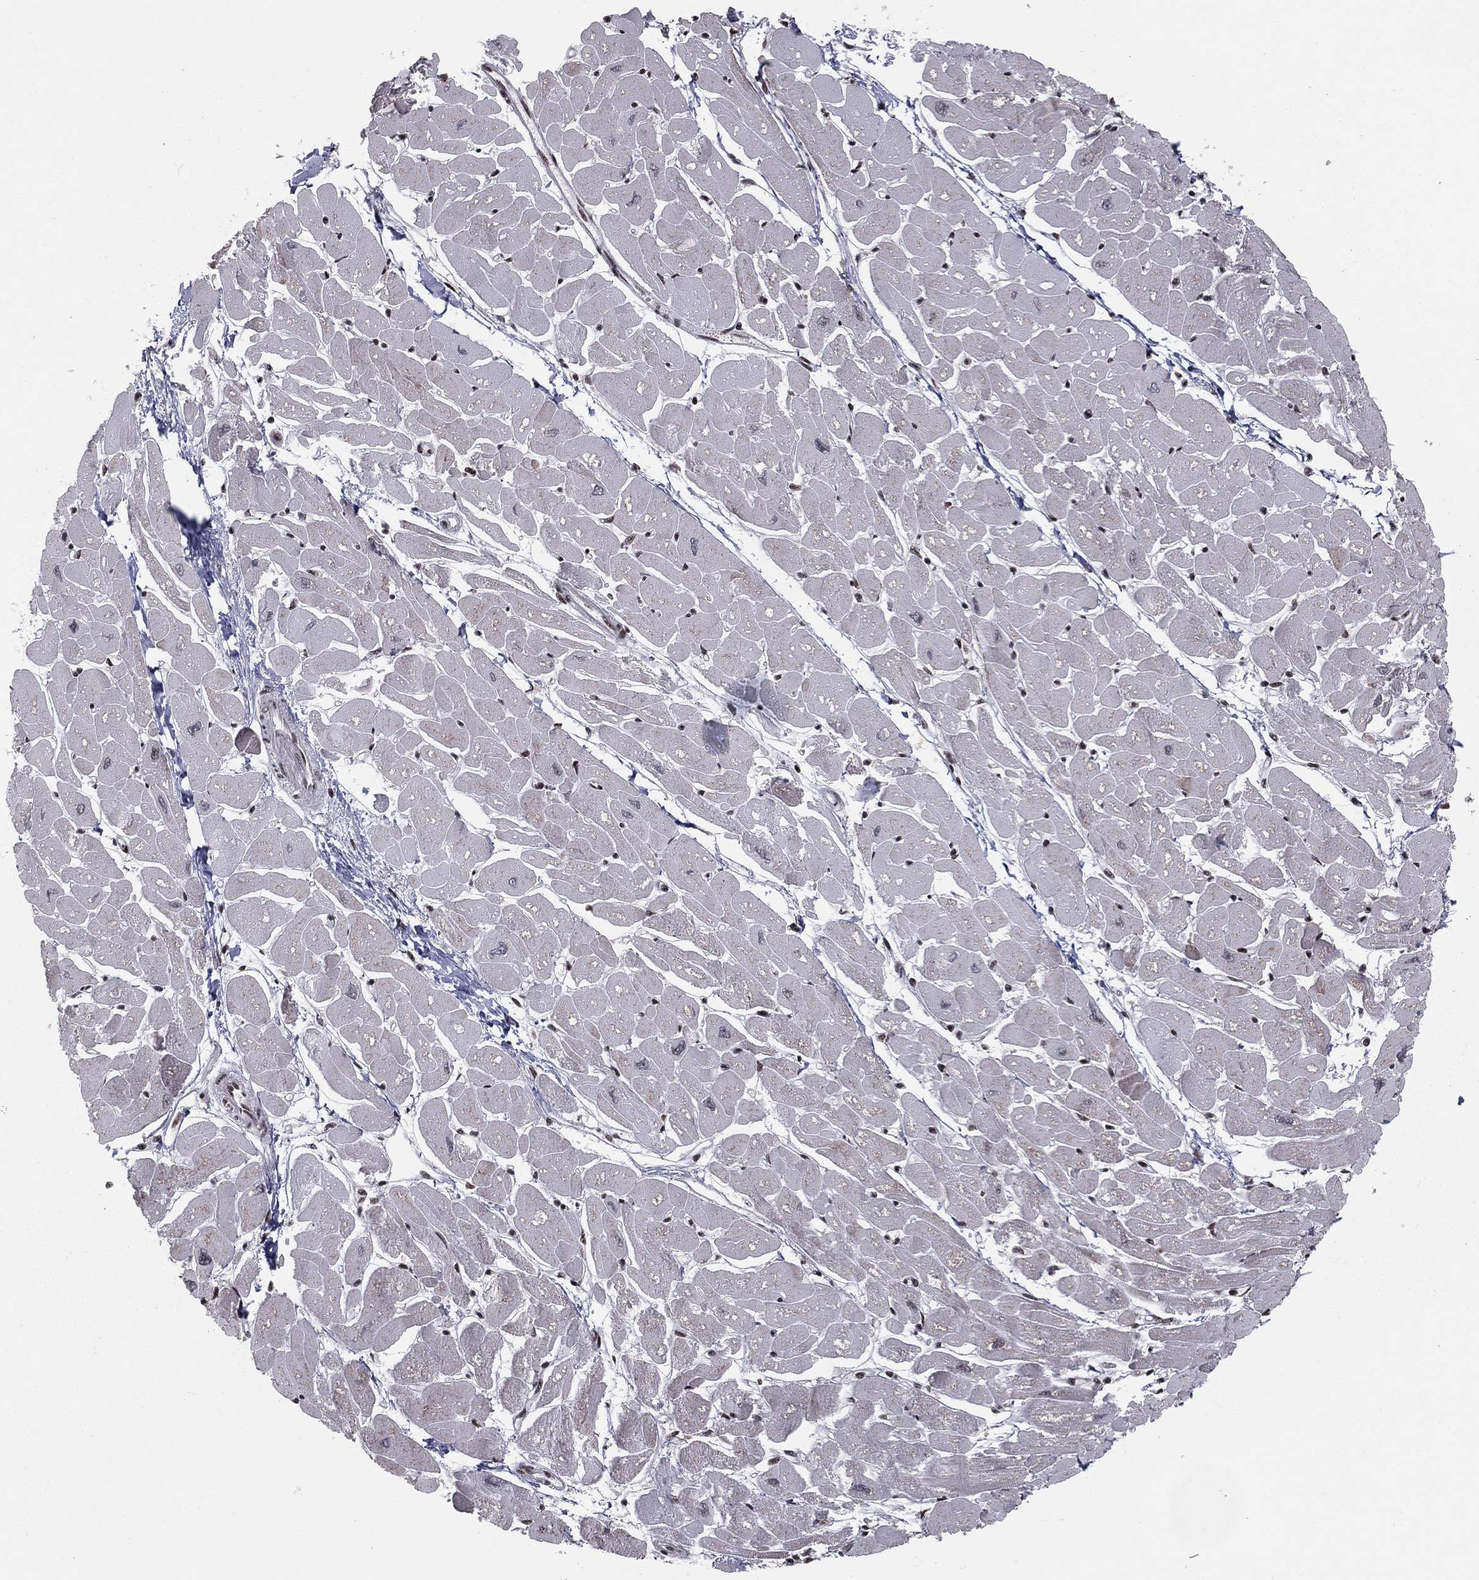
{"staining": {"intensity": "strong", "quantity": "<25%", "location": "cytoplasmic/membranous"}, "tissue": "heart muscle", "cell_type": "Cardiomyocytes", "image_type": "normal", "snomed": [{"axis": "morphology", "description": "Normal tissue, NOS"}, {"axis": "topography", "description": "Heart"}], "caption": "Strong cytoplasmic/membranous positivity is identified in approximately <25% of cardiomyocytes in normal heart muscle.", "gene": "NFYB", "patient": {"sex": "male", "age": 57}}